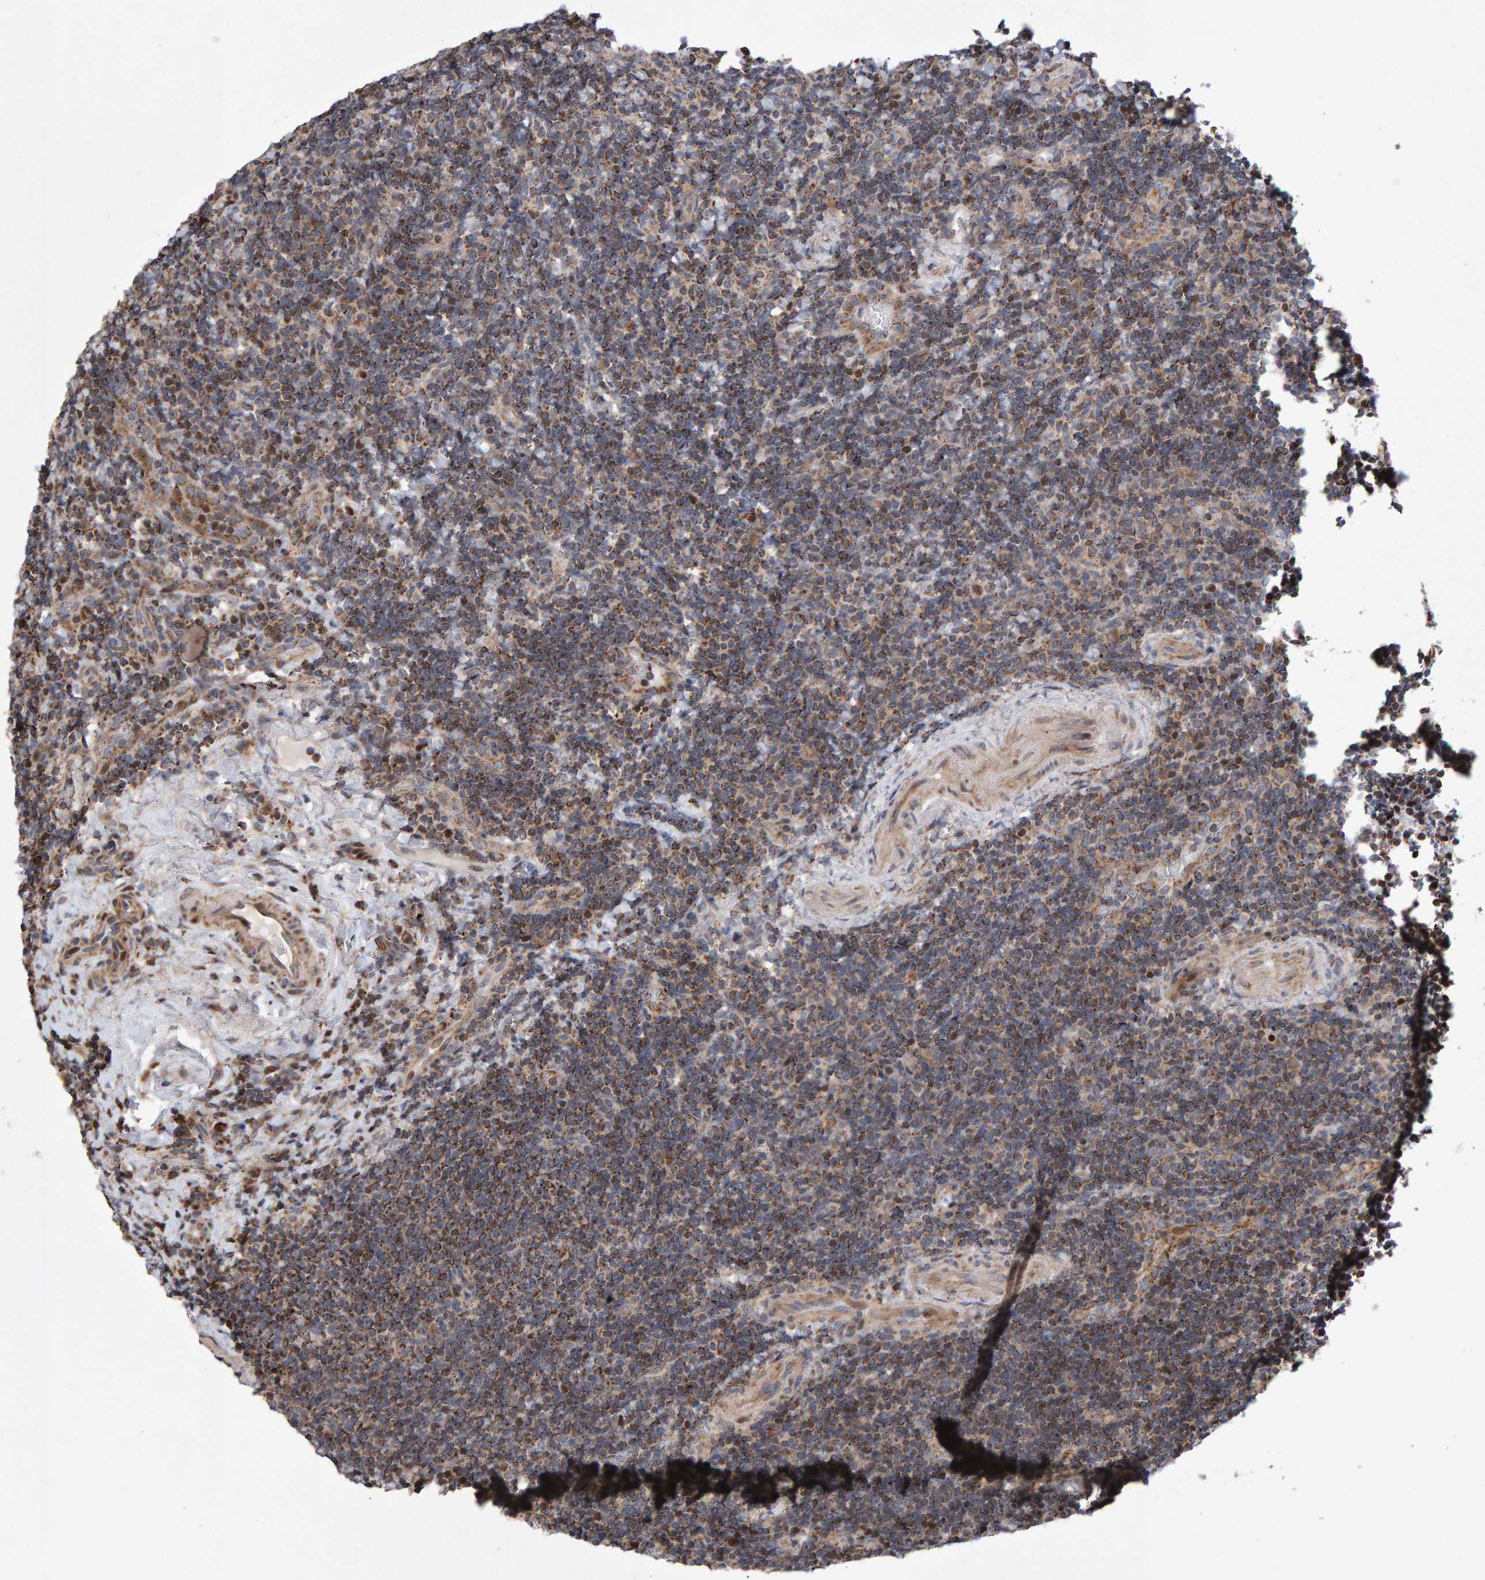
{"staining": {"intensity": "moderate", "quantity": "25%-75%", "location": "cytoplasmic/membranous"}, "tissue": "lymphoma", "cell_type": "Tumor cells", "image_type": "cancer", "snomed": [{"axis": "morphology", "description": "Malignant lymphoma, non-Hodgkin's type, High grade"}, {"axis": "topography", "description": "Tonsil"}], "caption": "High-grade malignant lymphoma, non-Hodgkin's type tissue displays moderate cytoplasmic/membranous expression in approximately 25%-75% of tumor cells, visualized by immunohistochemistry.", "gene": "PECR", "patient": {"sex": "female", "age": 36}}